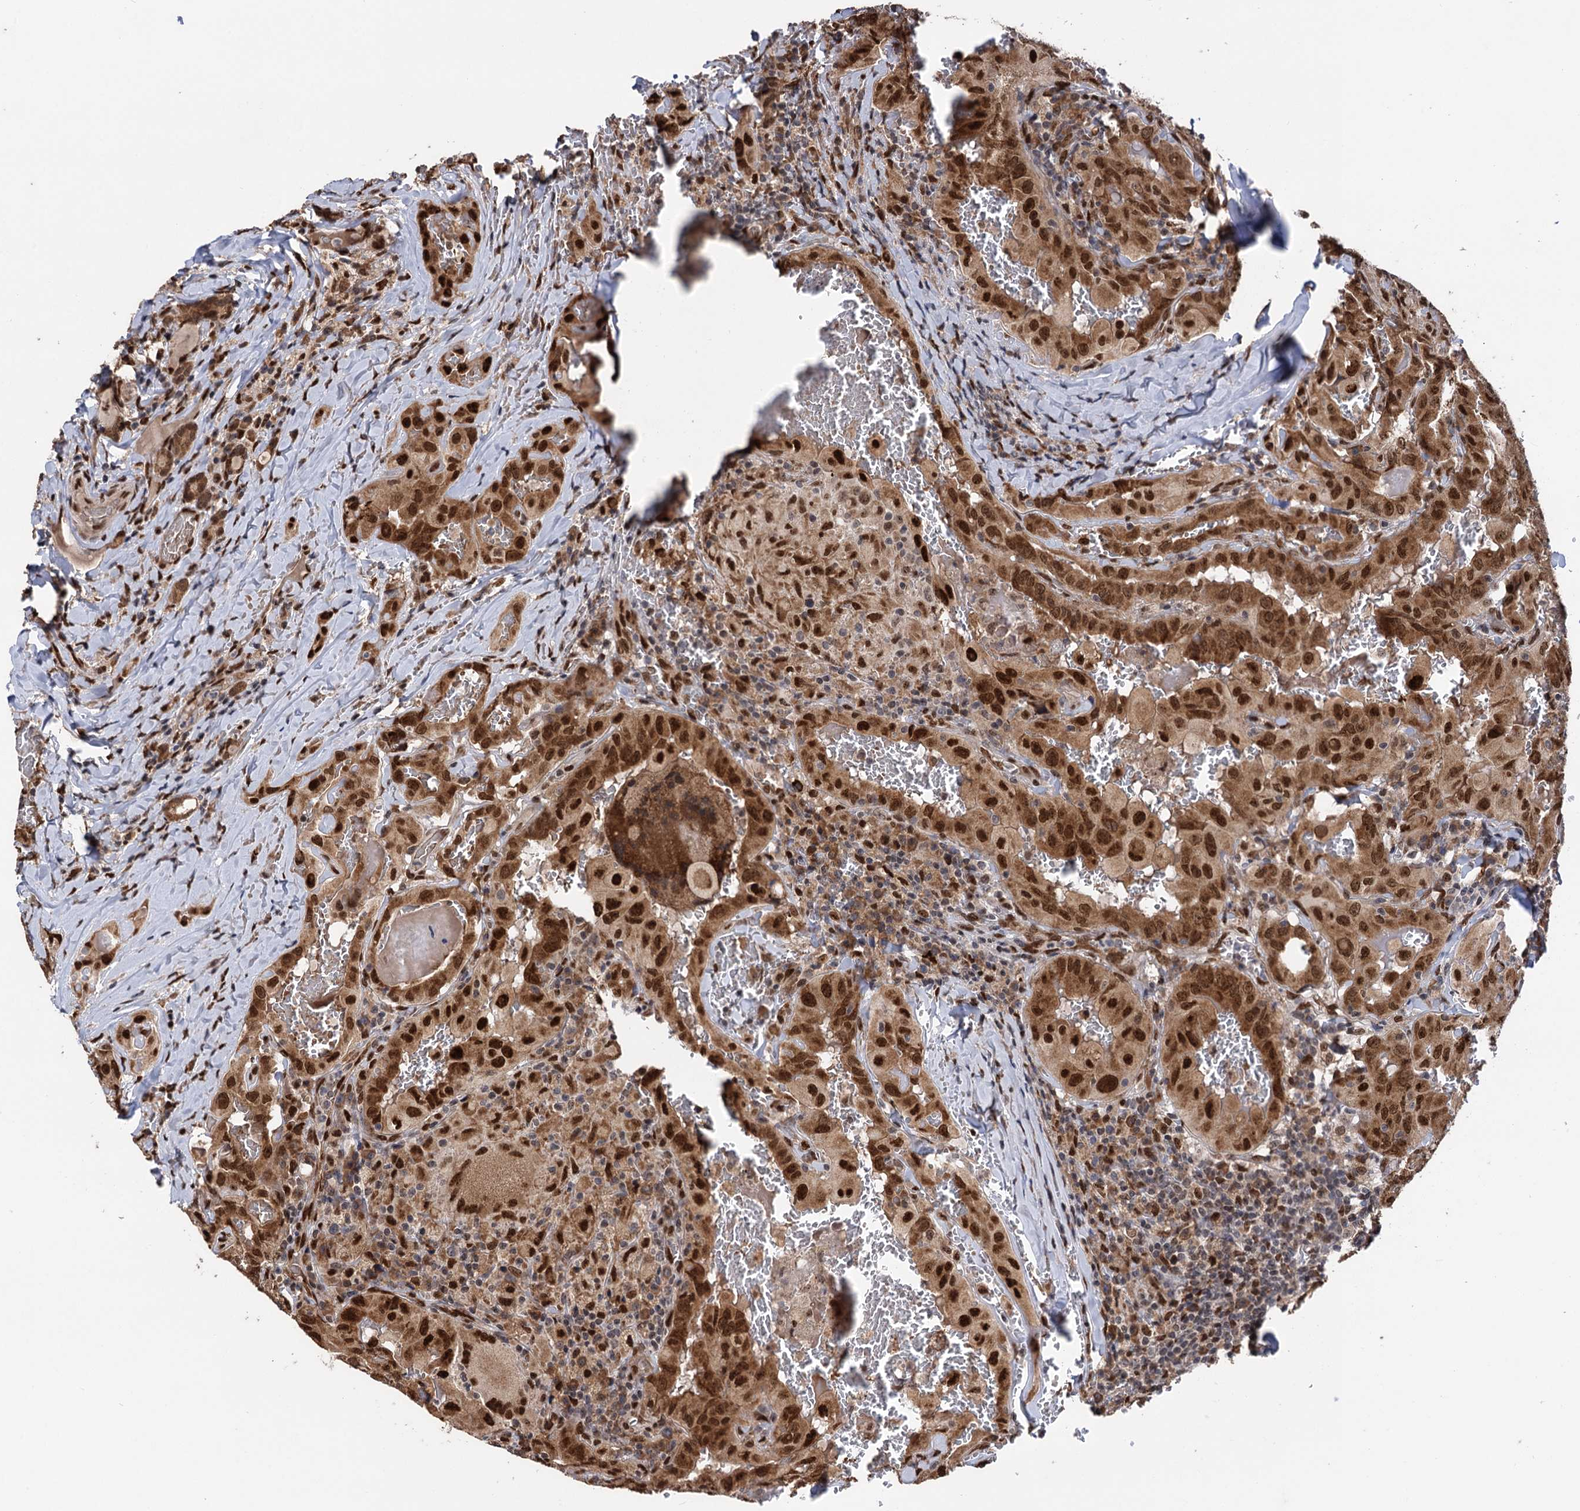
{"staining": {"intensity": "strong", "quantity": ">75%", "location": "cytoplasmic/membranous,nuclear"}, "tissue": "thyroid cancer", "cell_type": "Tumor cells", "image_type": "cancer", "snomed": [{"axis": "morphology", "description": "Papillary adenocarcinoma, NOS"}, {"axis": "topography", "description": "Thyroid gland"}], "caption": "Thyroid cancer was stained to show a protein in brown. There is high levels of strong cytoplasmic/membranous and nuclear positivity in about >75% of tumor cells.", "gene": "MESD", "patient": {"sex": "female", "age": 72}}